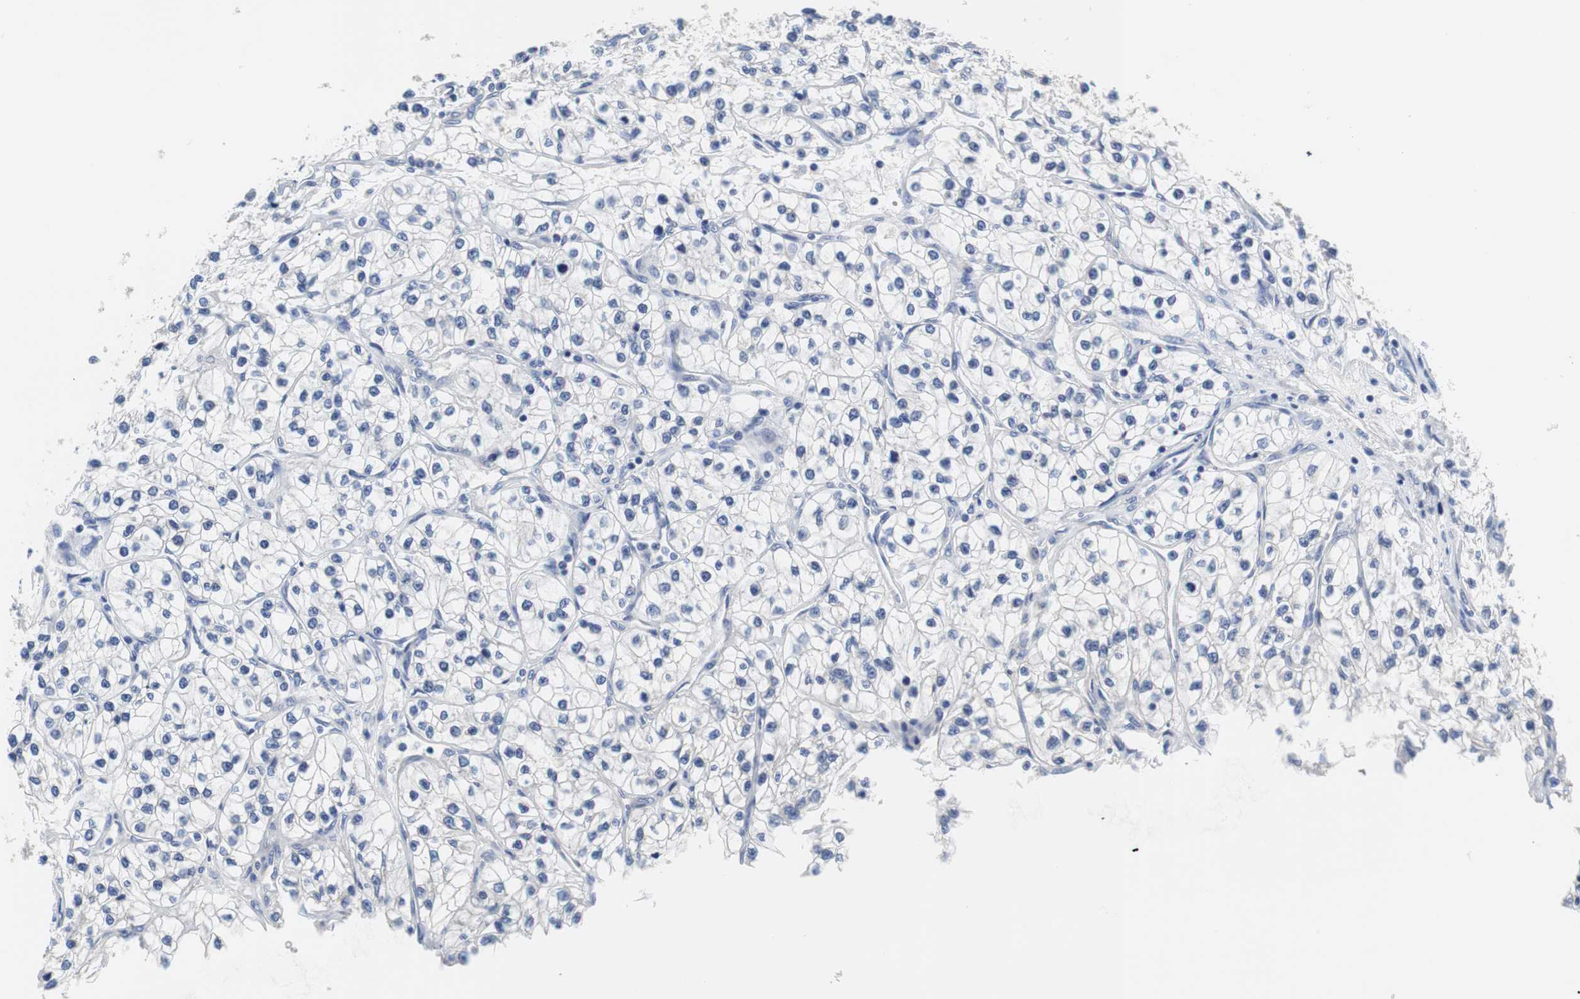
{"staining": {"intensity": "negative", "quantity": "none", "location": "none"}, "tissue": "renal cancer", "cell_type": "Tumor cells", "image_type": "cancer", "snomed": [{"axis": "morphology", "description": "Adenocarcinoma, NOS"}, {"axis": "topography", "description": "Kidney"}], "caption": "Immunohistochemistry (IHC) of human renal adenocarcinoma exhibits no positivity in tumor cells.", "gene": "PCK1", "patient": {"sex": "female", "age": 57}}